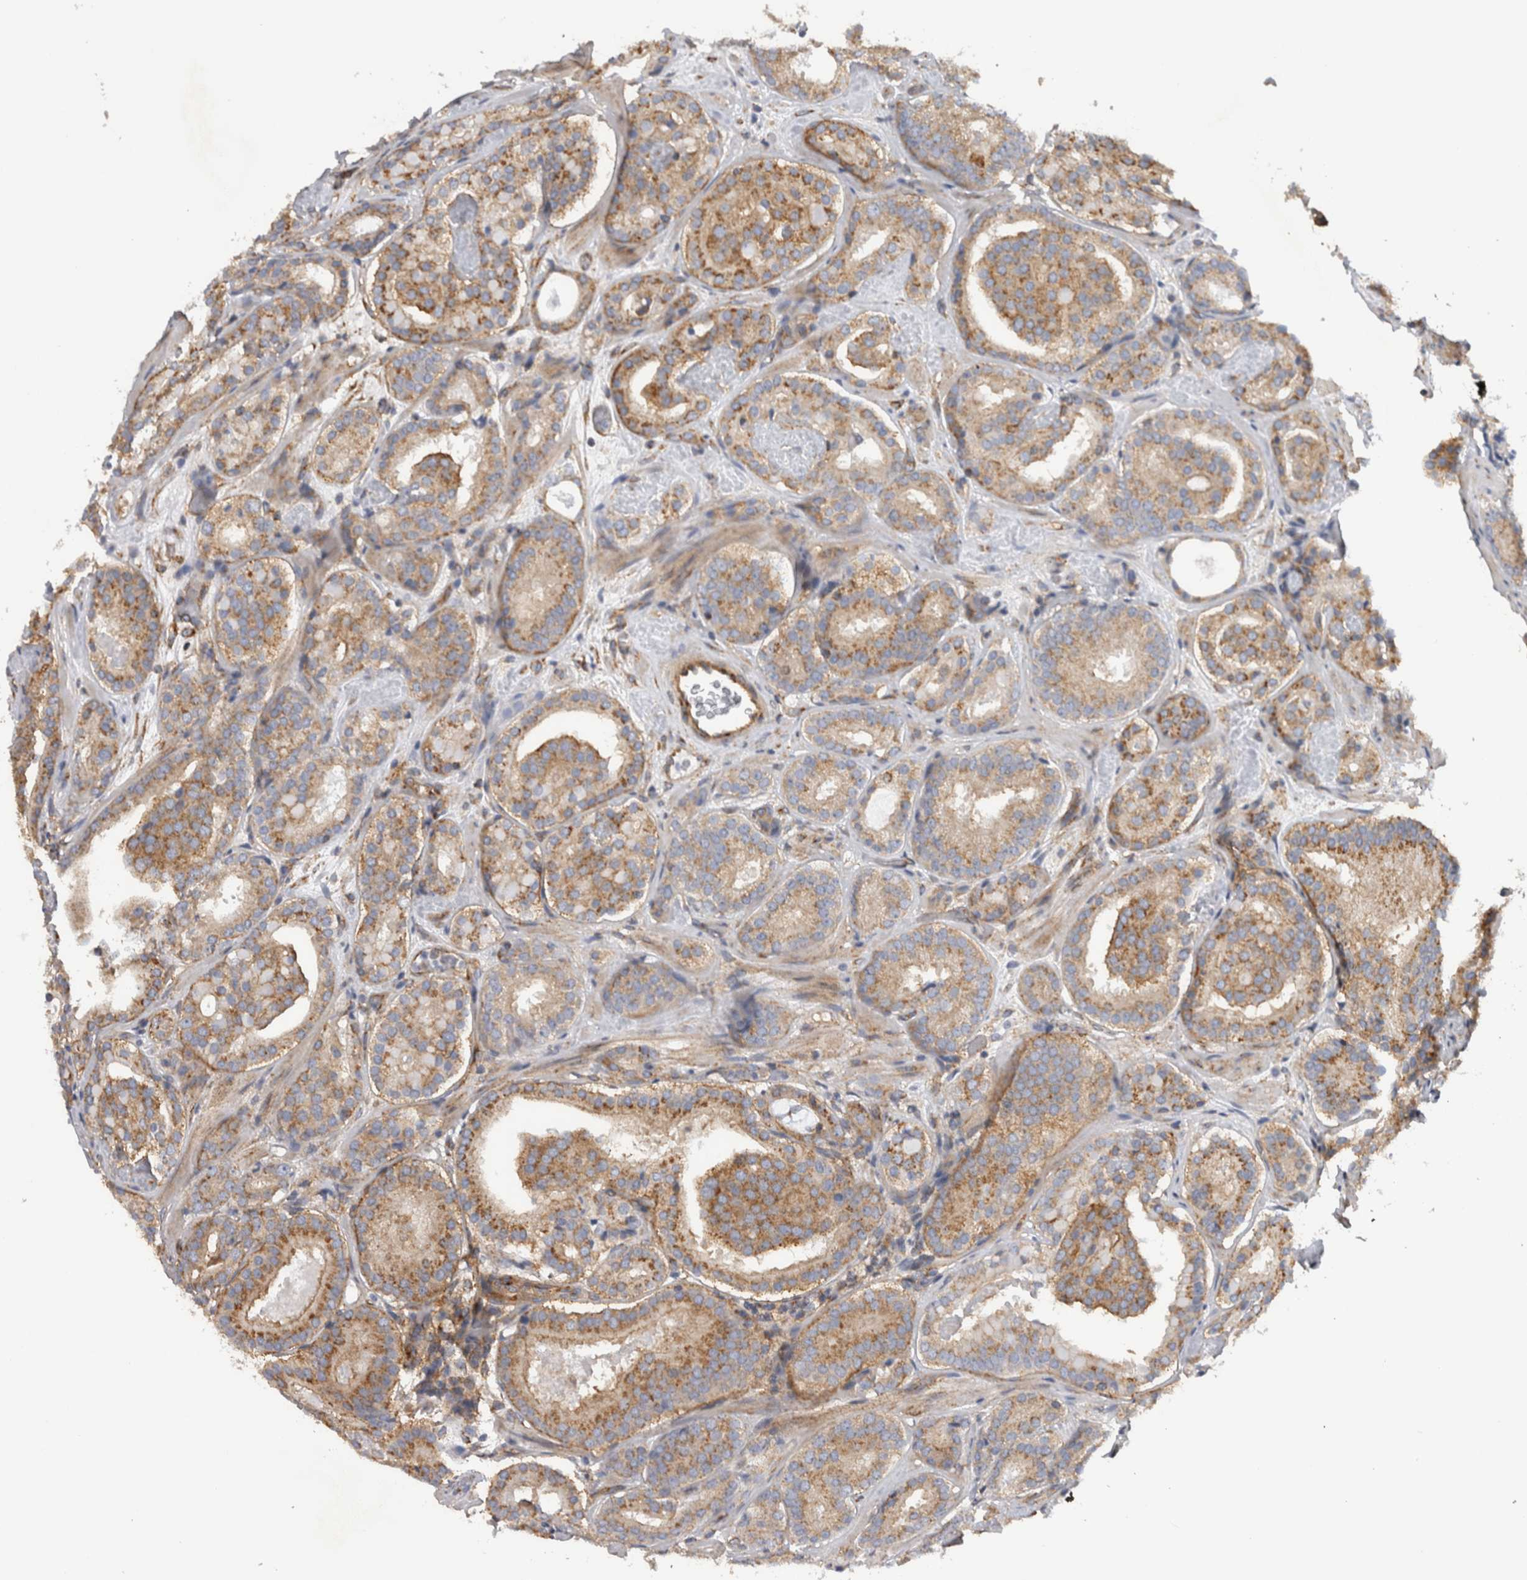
{"staining": {"intensity": "moderate", "quantity": ">75%", "location": "cytoplasmic/membranous"}, "tissue": "prostate cancer", "cell_type": "Tumor cells", "image_type": "cancer", "snomed": [{"axis": "morphology", "description": "Adenocarcinoma, Low grade"}, {"axis": "topography", "description": "Prostate"}], "caption": "Approximately >75% of tumor cells in human adenocarcinoma (low-grade) (prostate) exhibit moderate cytoplasmic/membranous protein positivity as visualized by brown immunohistochemical staining.", "gene": "ATXN3", "patient": {"sex": "male", "age": 69}}